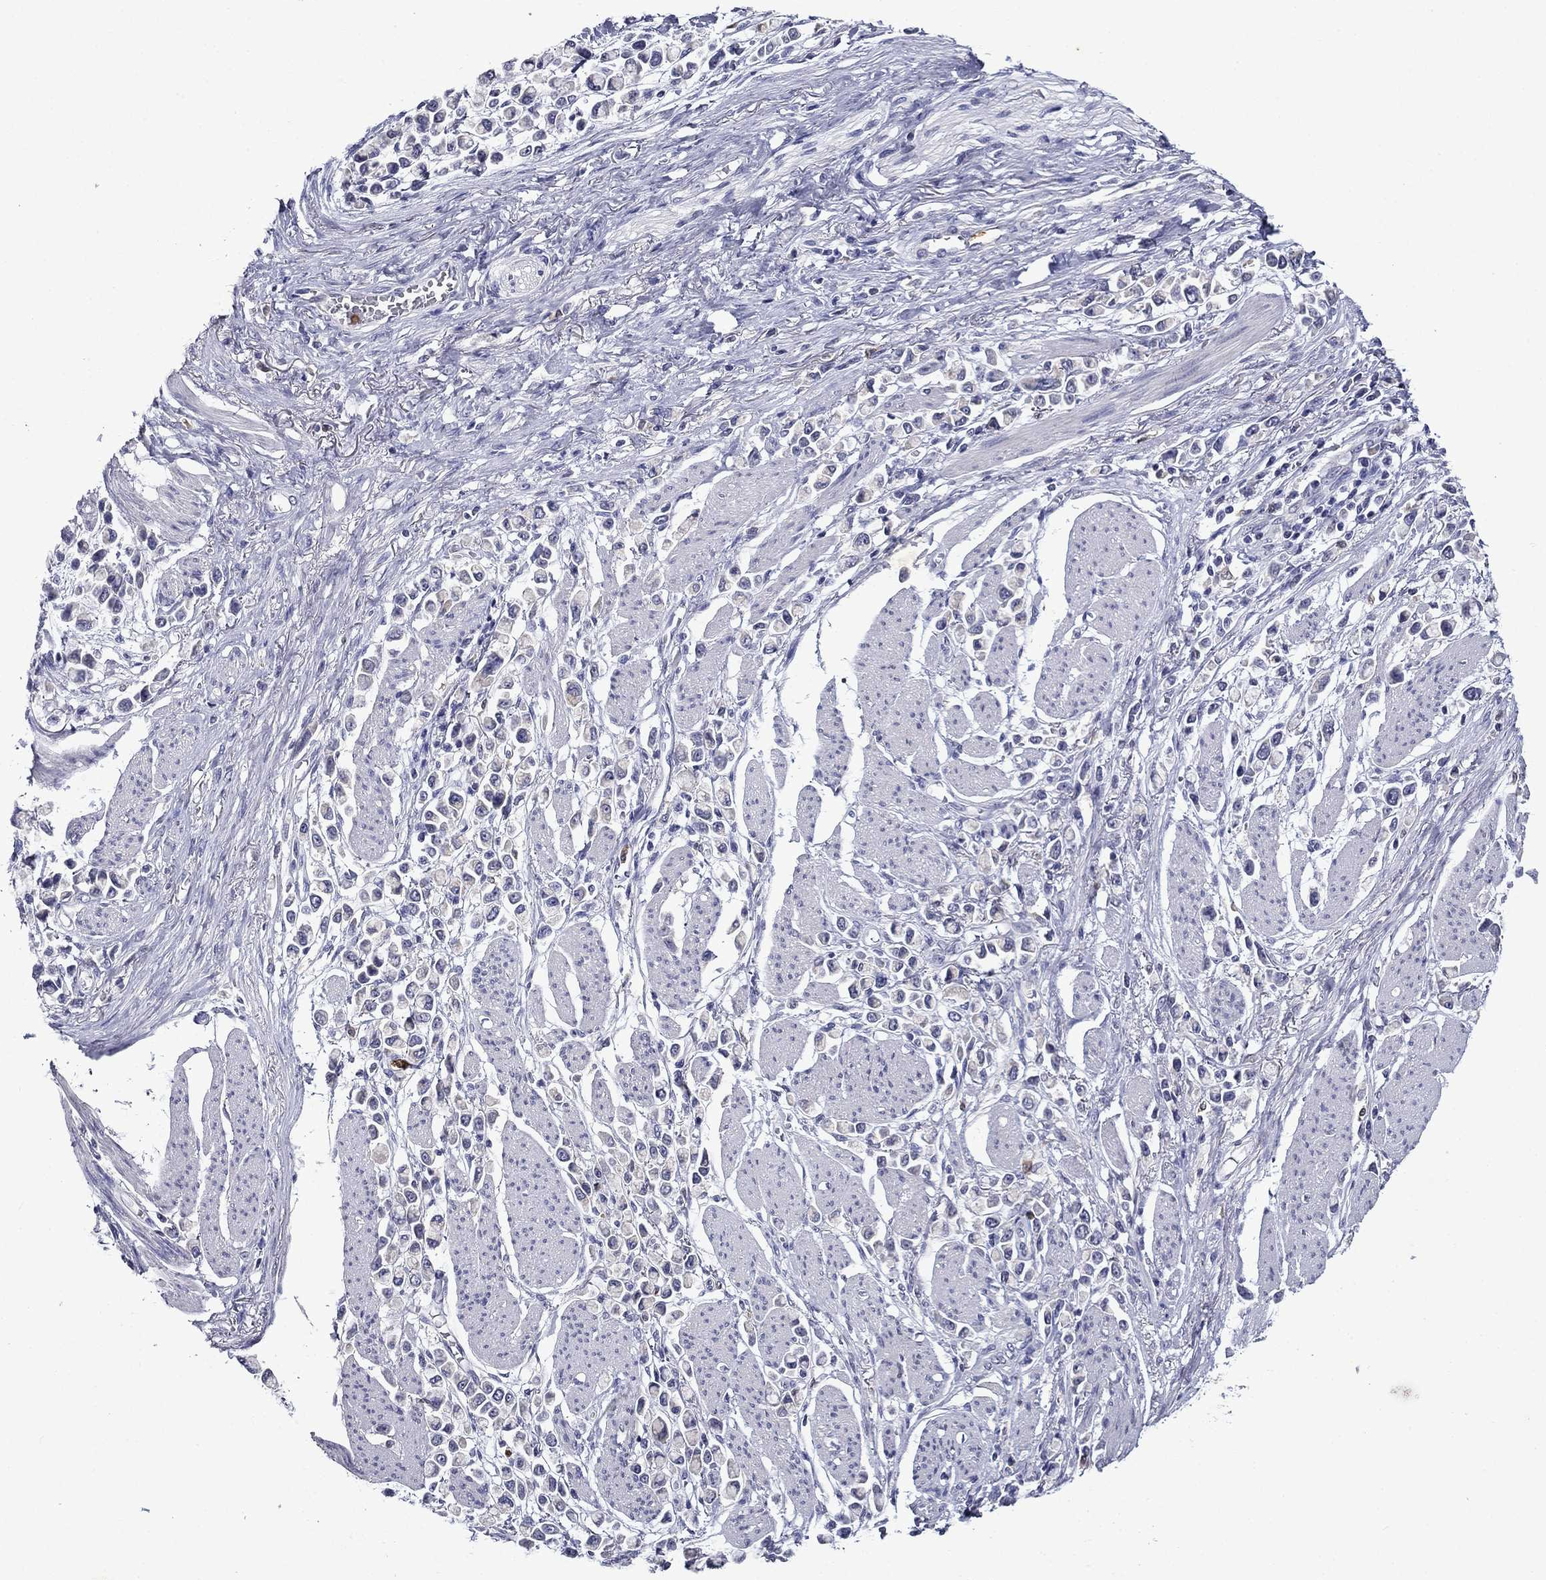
{"staining": {"intensity": "negative", "quantity": "none", "location": "none"}, "tissue": "stomach cancer", "cell_type": "Tumor cells", "image_type": "cancer", "snomed": [{"axis": "morphology", "description": "Adenocarcinoma, NOS"}, {"axis": "topography", "description": "Stomach"}], "caption": "This is an immunohistochemistry image of stomach cancer. There is no staining in tumor cells.", "gene": "IRF5", "patient": {"sex": "female", "age": 81}}